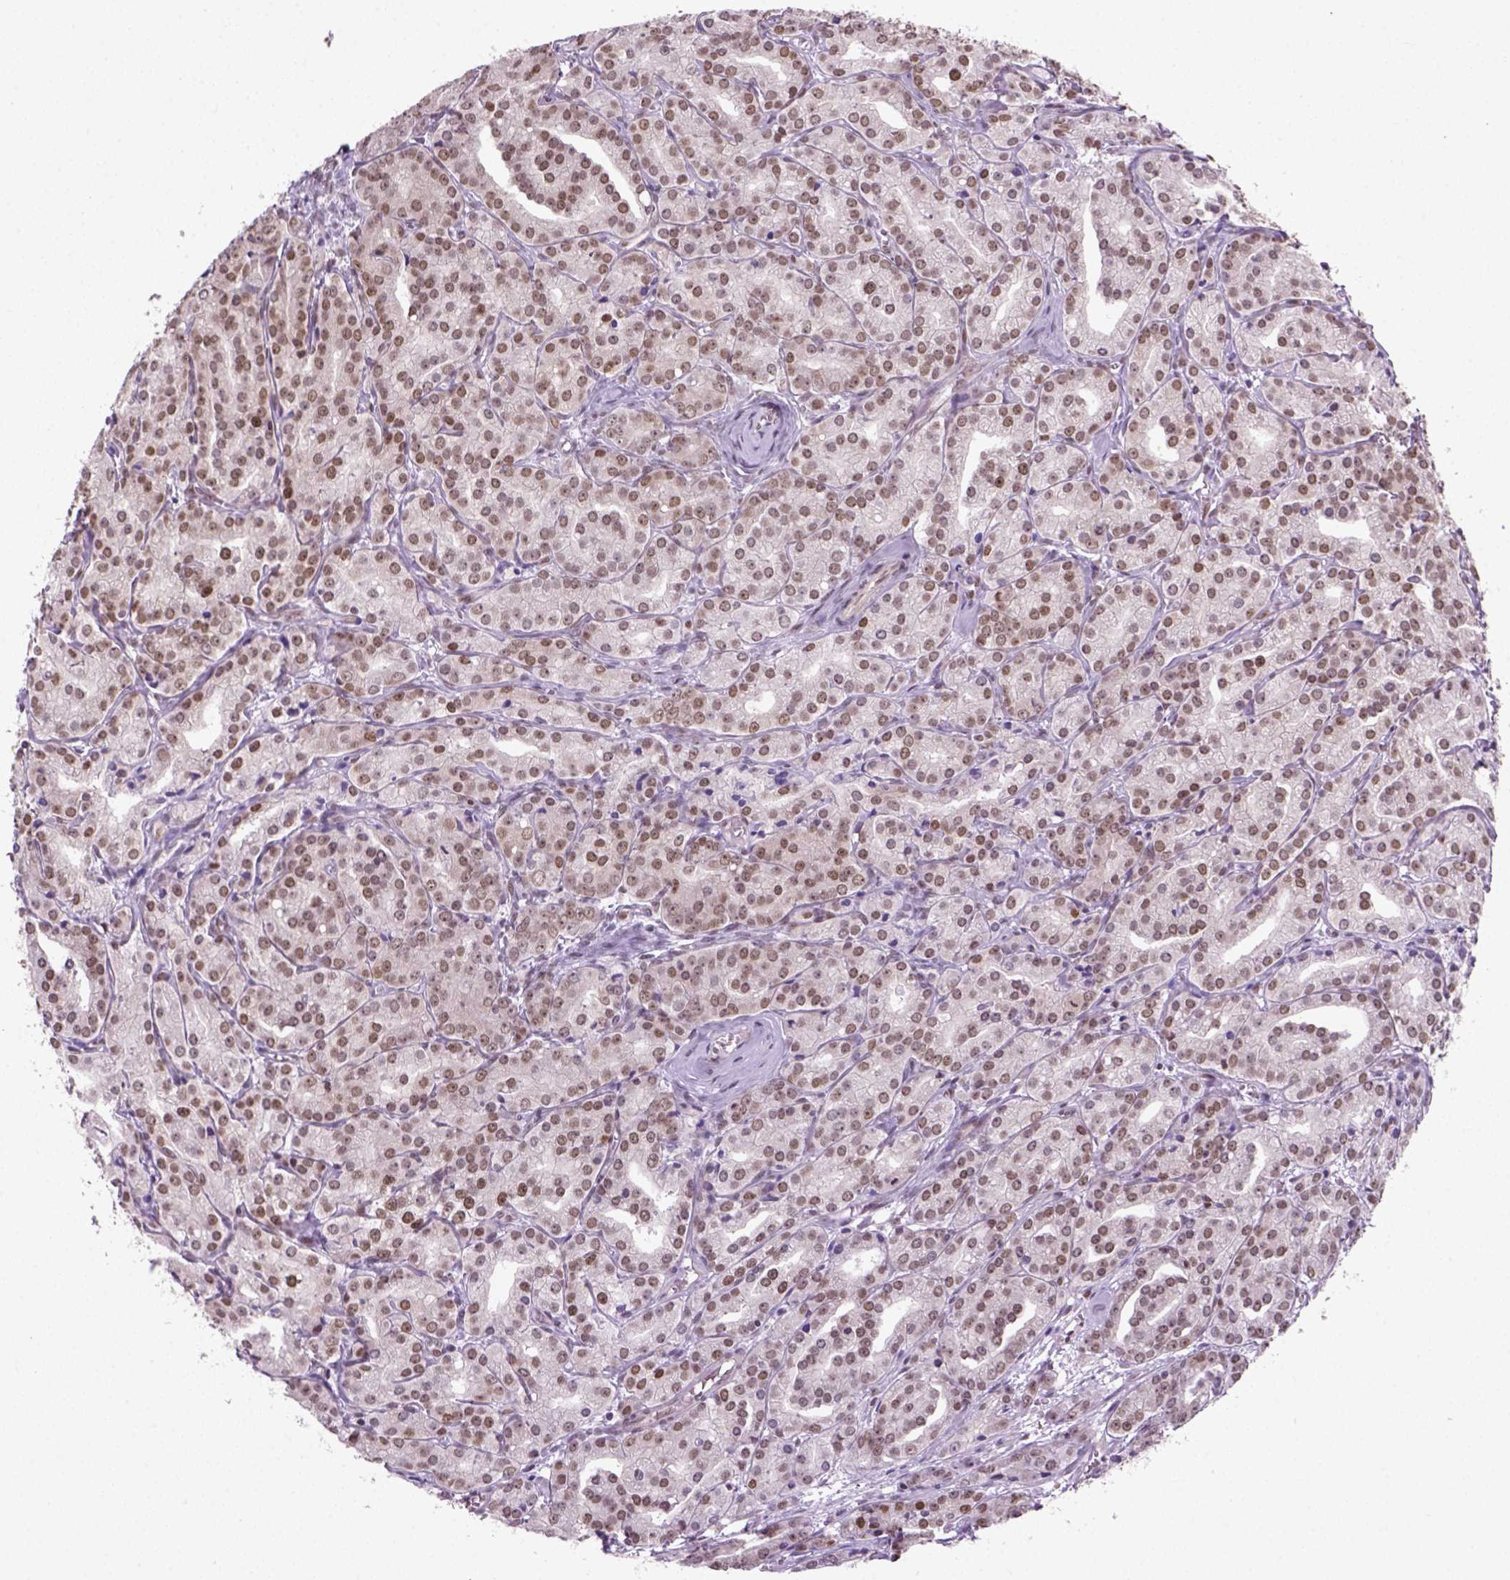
{"staining": {"intensity": "moderate", "quantity": "25%-75%", "location": "nuclear"}, "tissue": "prostate cancer", "cell_type": "Tumor cells", "image_type": "cancer", "snomed": [{"axis": "morphology", "description": "Adenocarcinoma, Medium grade"}, {"axis": "topography", "description": "Prostate"}], "caption": "Human prostate cancer (medium-grade adenocarcinoma) stained with a brown dye displays moderate nuclear positive staining in about 25%-75% of tumor cells.", "gene": "MGMT", "patient": {"sex": "male", "age": 74}}